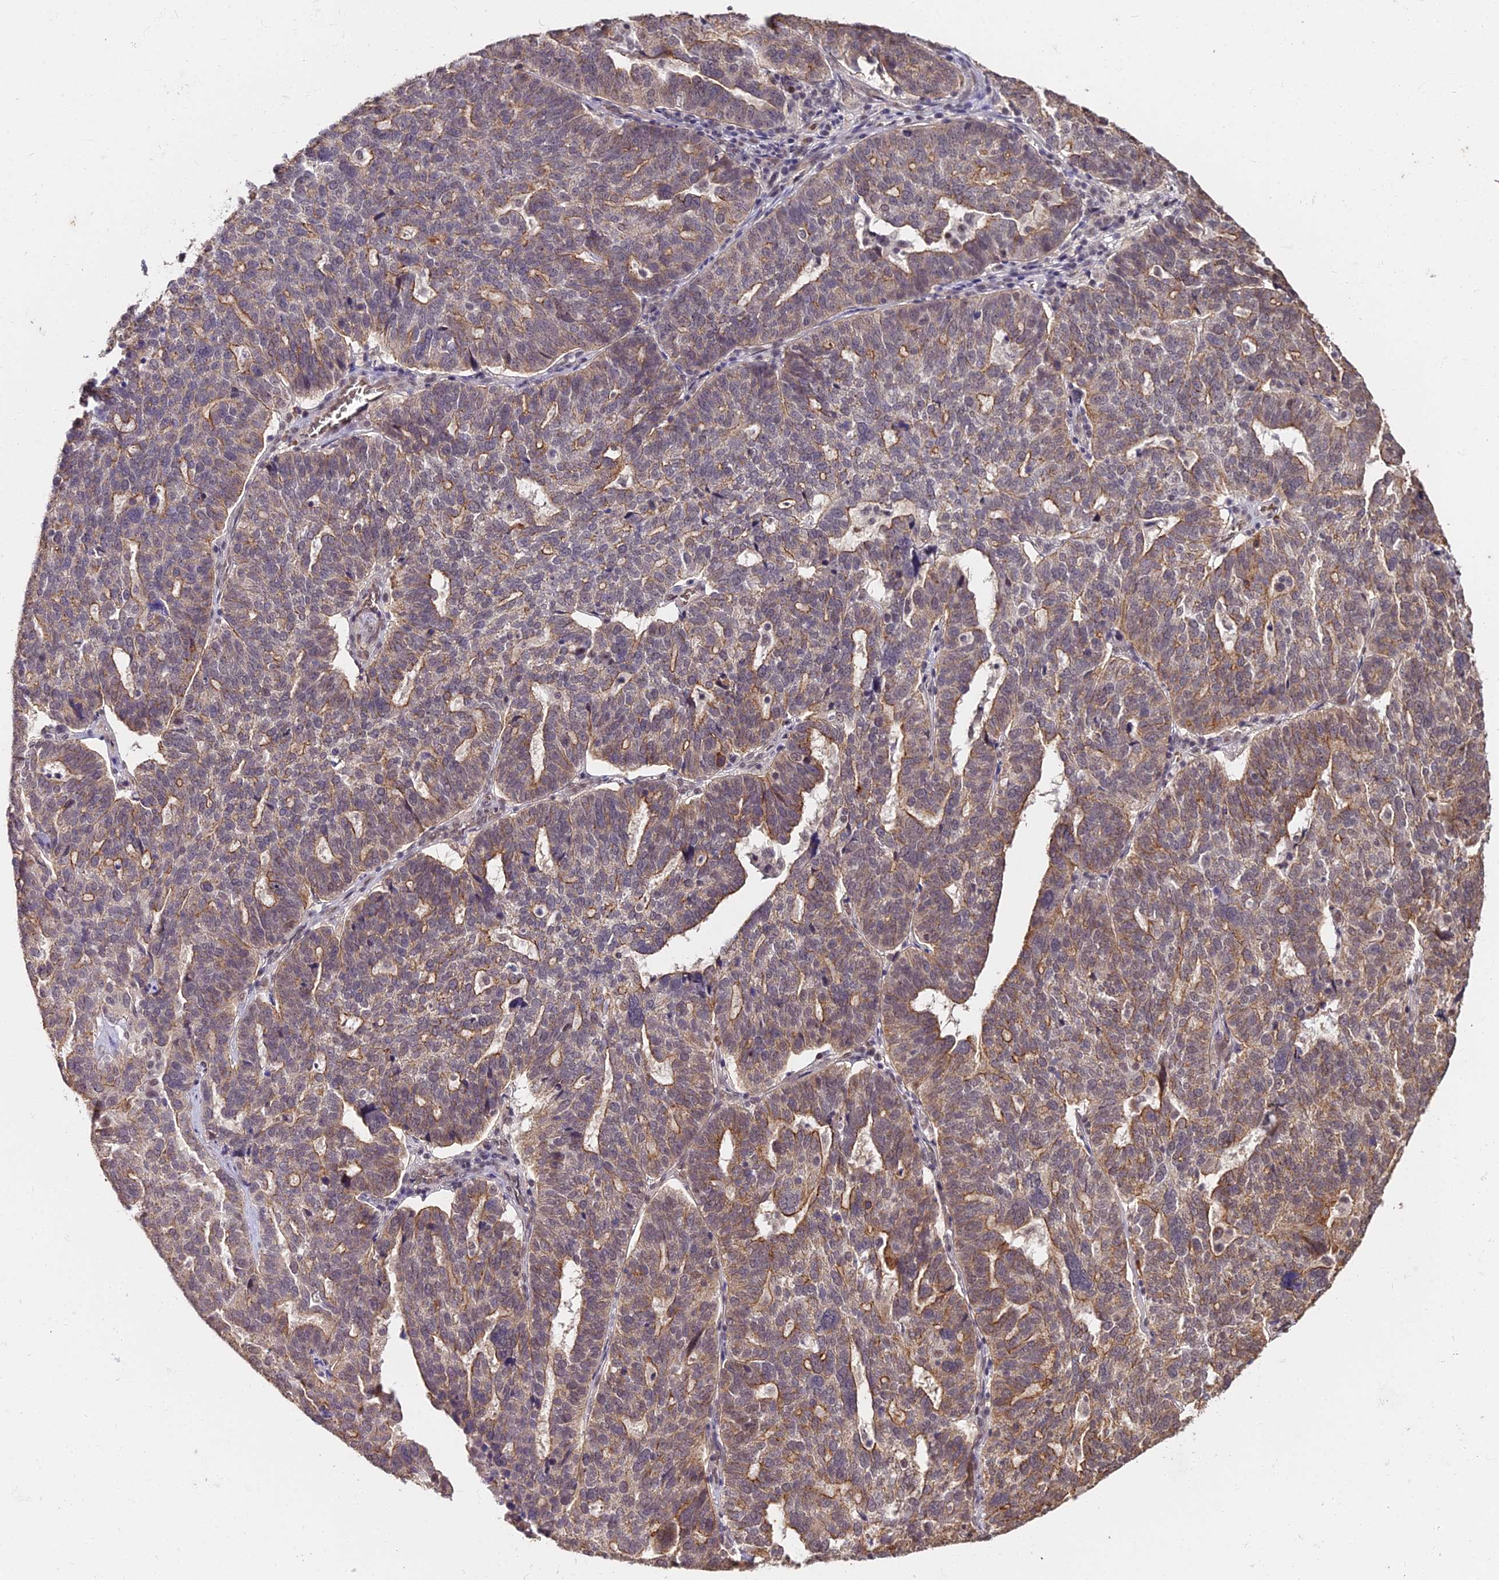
{"staining": {"intensity": "moderate", "quantity": "25%-75%", "location": "cytoplasmic/membranous"}, "tissue": "ovarian cancer", "cell_type": "Tumor cells", "image_type": "cancer", "snomed": [{"axis": "morphology", "description": "Cystadenocarcinoma, serous, NOS"}, {"axis": "topography", "description": "Ovary"}], "caption": "Immunohistochemical staining of serous cystadenocarcinoma (ovarian) exhibits medium levels of moderate cytoplasmic/membranous expression in about 25%-75% of tumor cells.", "gene": "ZDBF2", "patient": {"sex": "female", "age": 59}}